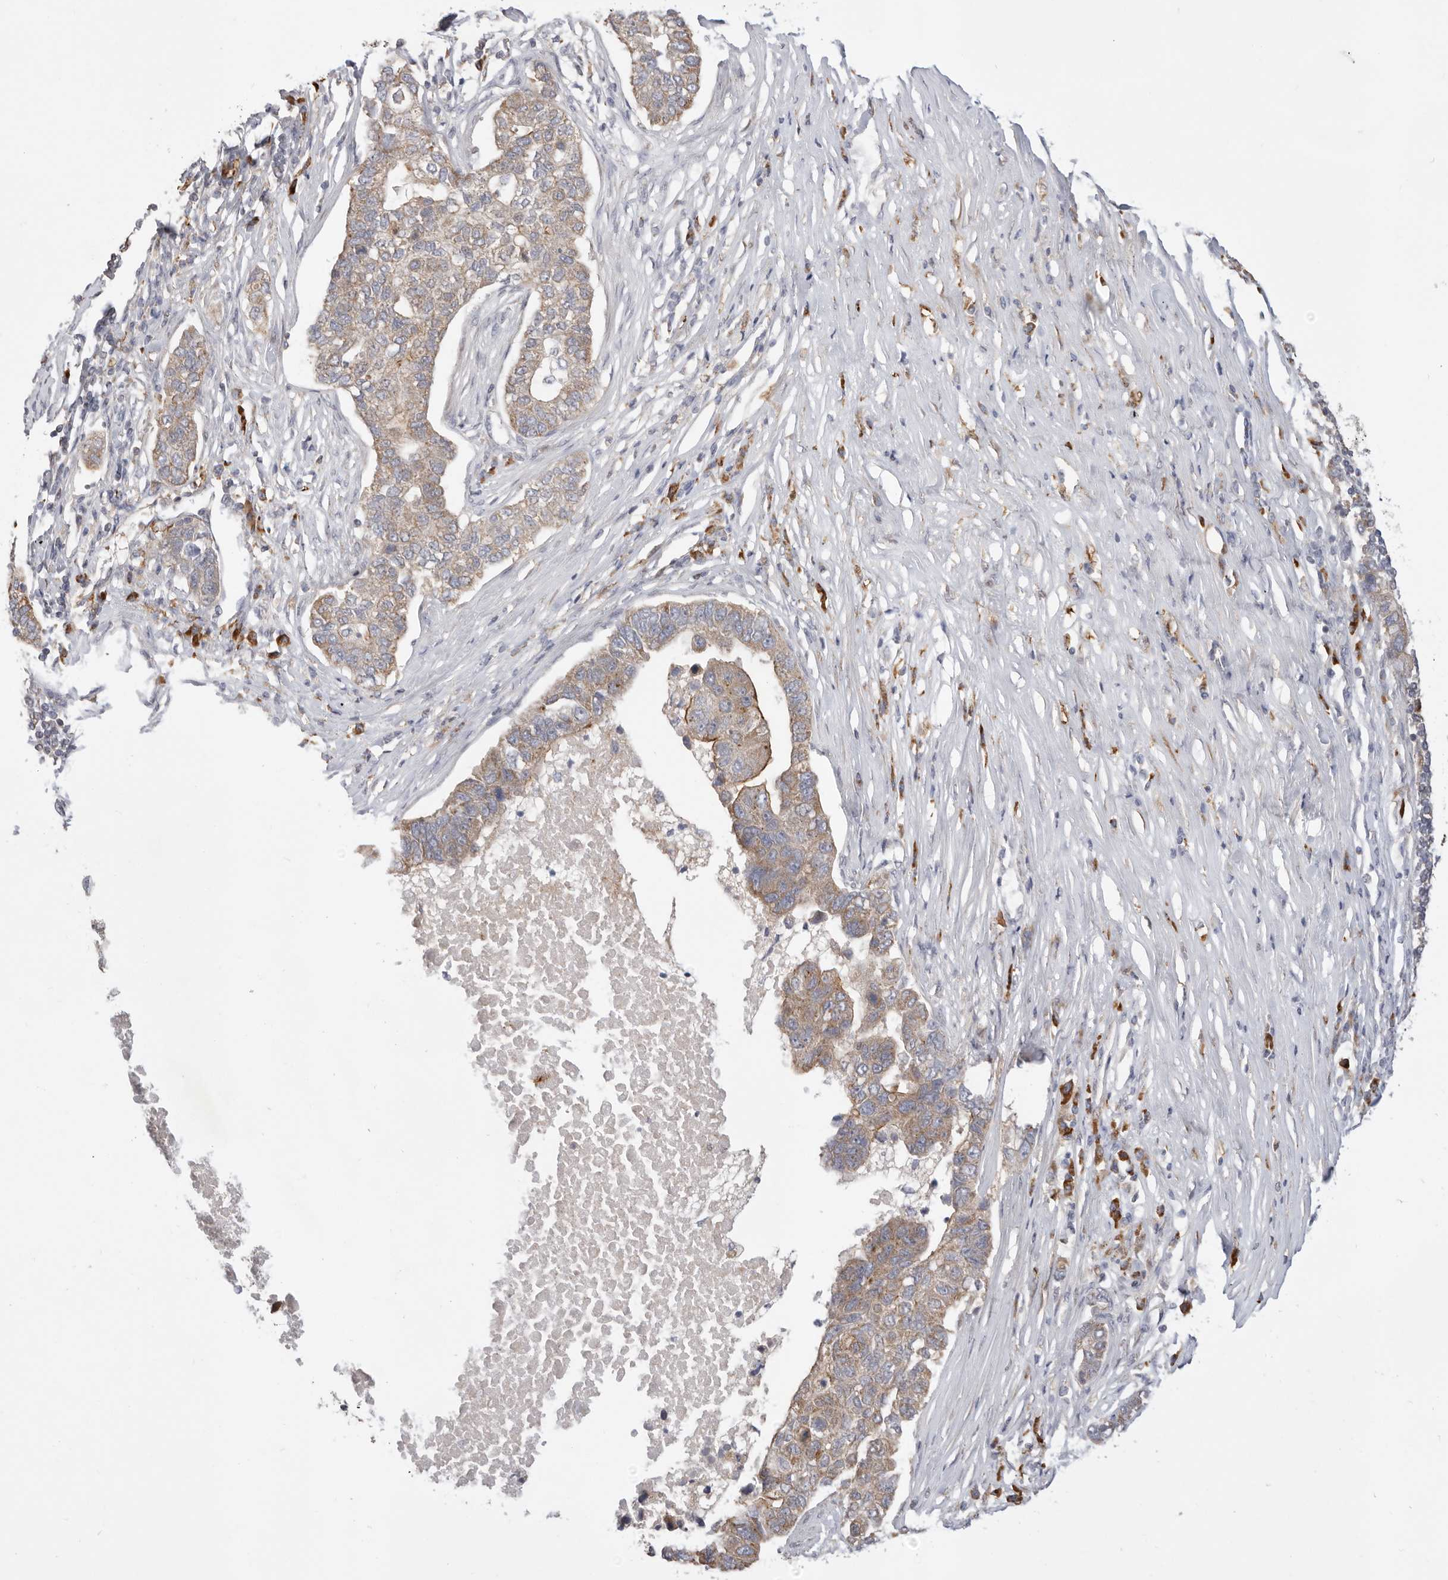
{"staining": {"intensity": "moderate", "quantity": ">75%", "location": "cytoplasmic/membranous"}, "tissue": "pancreatic cancer", "cell_type": "Tumor cells", "image_type": "cancer", "snomed": [{"axis": "morphology", "description": "Adenocarcinoma, NOS"}, {"axis": "topography", "description": "Pancreas"}], "caption": "Immunohistochemical staining of pancreatic adenocarcinoma displays medium levels of moderate cytoplasmic/membranous staining in approximately >75% of tumor cells.", "gene": "USH1C", "patient": {"sex": "female", "age": 61}}